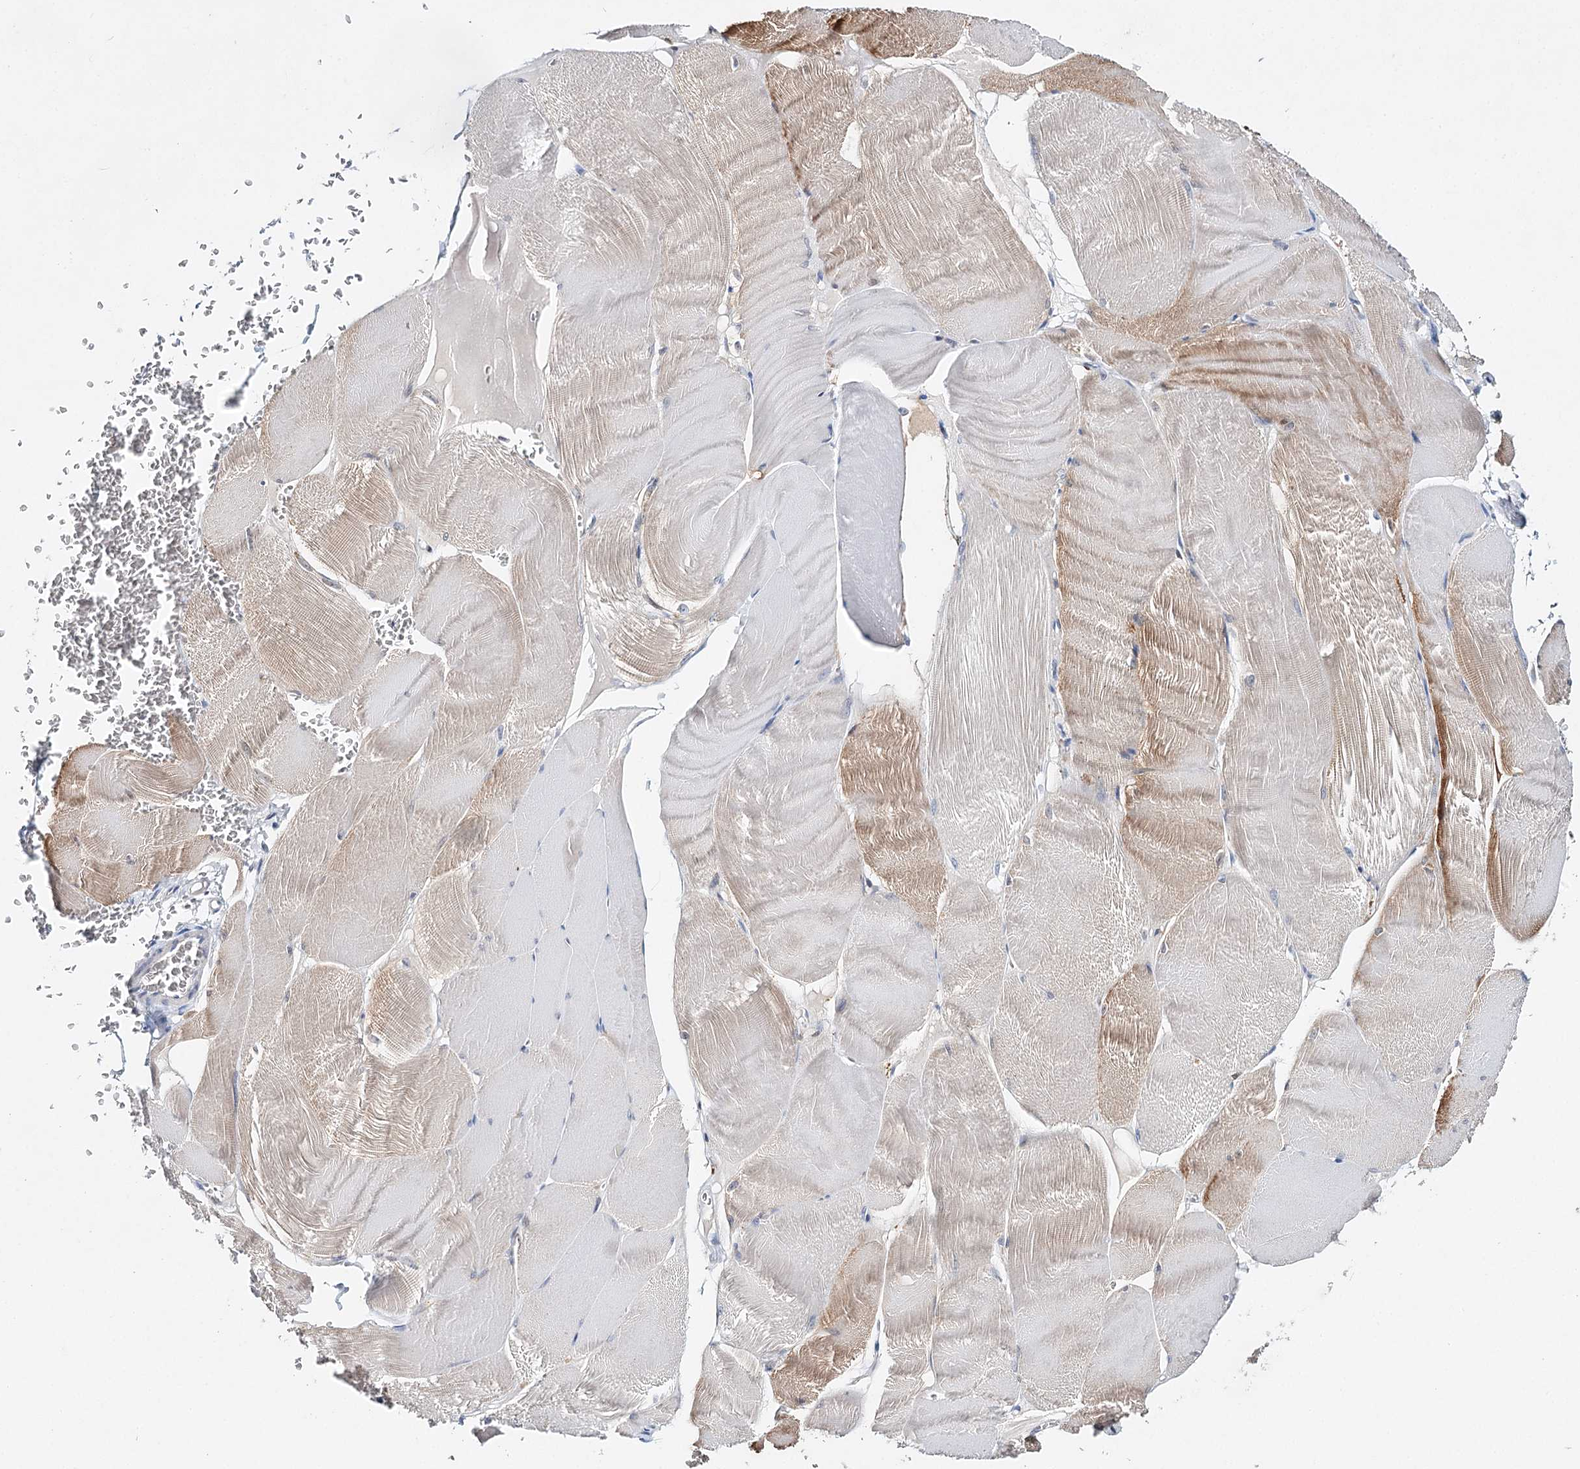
{"staining": {"intensity": "weak", "quantity": "25%-75%", "location": "cytoplasmic/membranous"}, "tissue": "skeletal muscle", "cell_type": "Myocytes", "image_type": "normal", "snomed": [{"axis": "morphology", "description": "Normal tissue, NOS"}, {"axis": "morphology", "description": "Basal cell carcinoma"}, {"axis": "topography", "description": "Skeletal muscle"}], "caption": "Normal skeletal muscle demonstrates weak cytoplasmic/membranous positivity in about 25%-75% of myocytes, visualized by immunohistochemistry.", "gene": "CFAP46", "patient": {"sex": "female", "age": 64}}